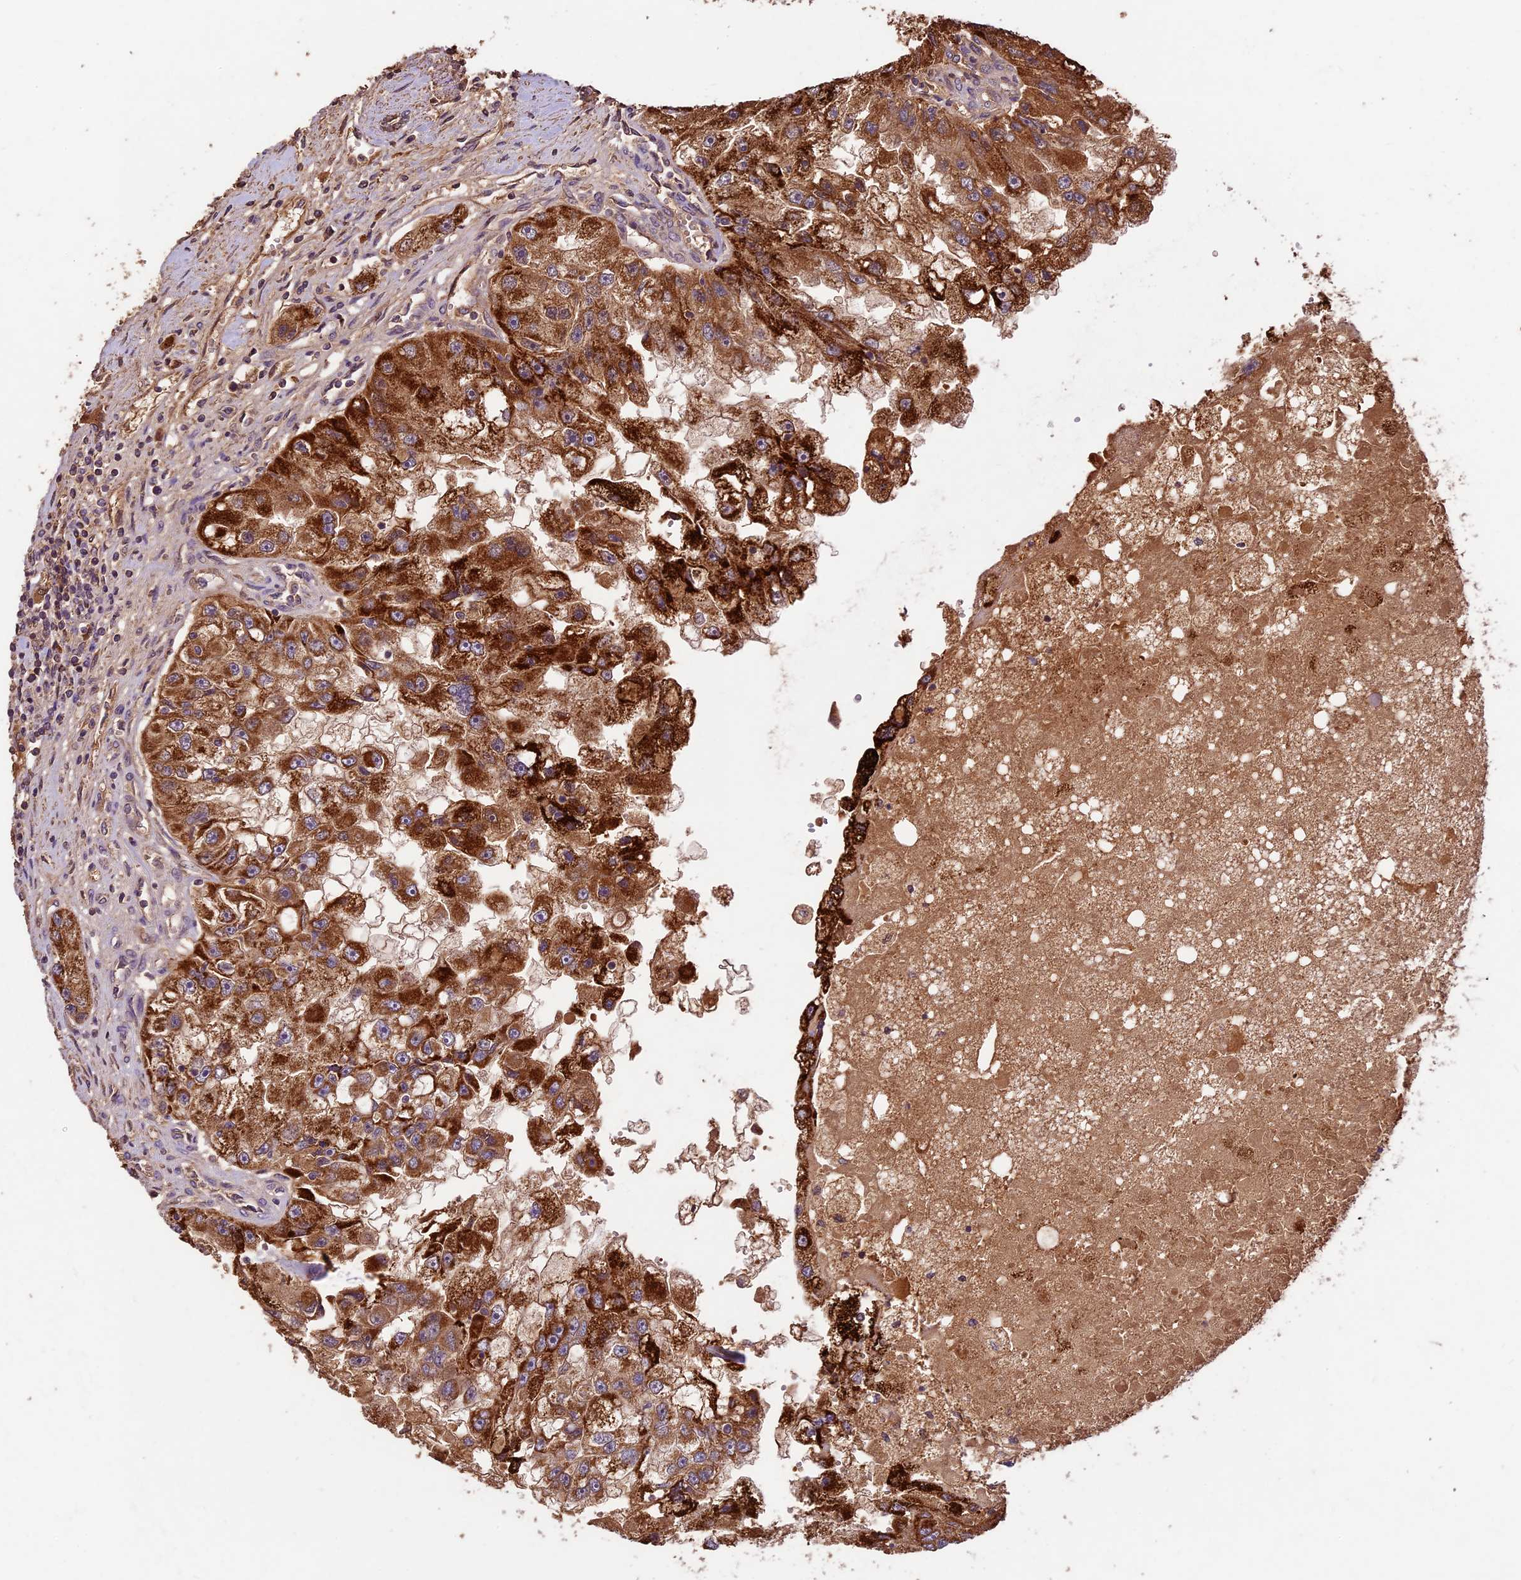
{"staining": {"intensity": "strong", "quantity": ">75%", "location": "cytoplasmic/membranous"}, "tissue": "renal cancer", "cell_type": "Tumor cells", "image_type": "cancer", "snomed": [{"axis": "morphology", "description": "Adenocarcinoma, NOS"}, {"axis": "topography", "description": "Kidney"}], "caption": "Immunohistochemical staining of renal adenocarcinoma shows strong cytoplasmic/membranous protein expression in approximately >75% of tumor cells. The protein is stained brown, and the nuclei are stained in blue (DAB (3,3'-diaminobenzidine) IHC with brightfield microscopy, high magnification).", "gene": "CRLF1", "patient": {"sex": "male", "age": 63}}